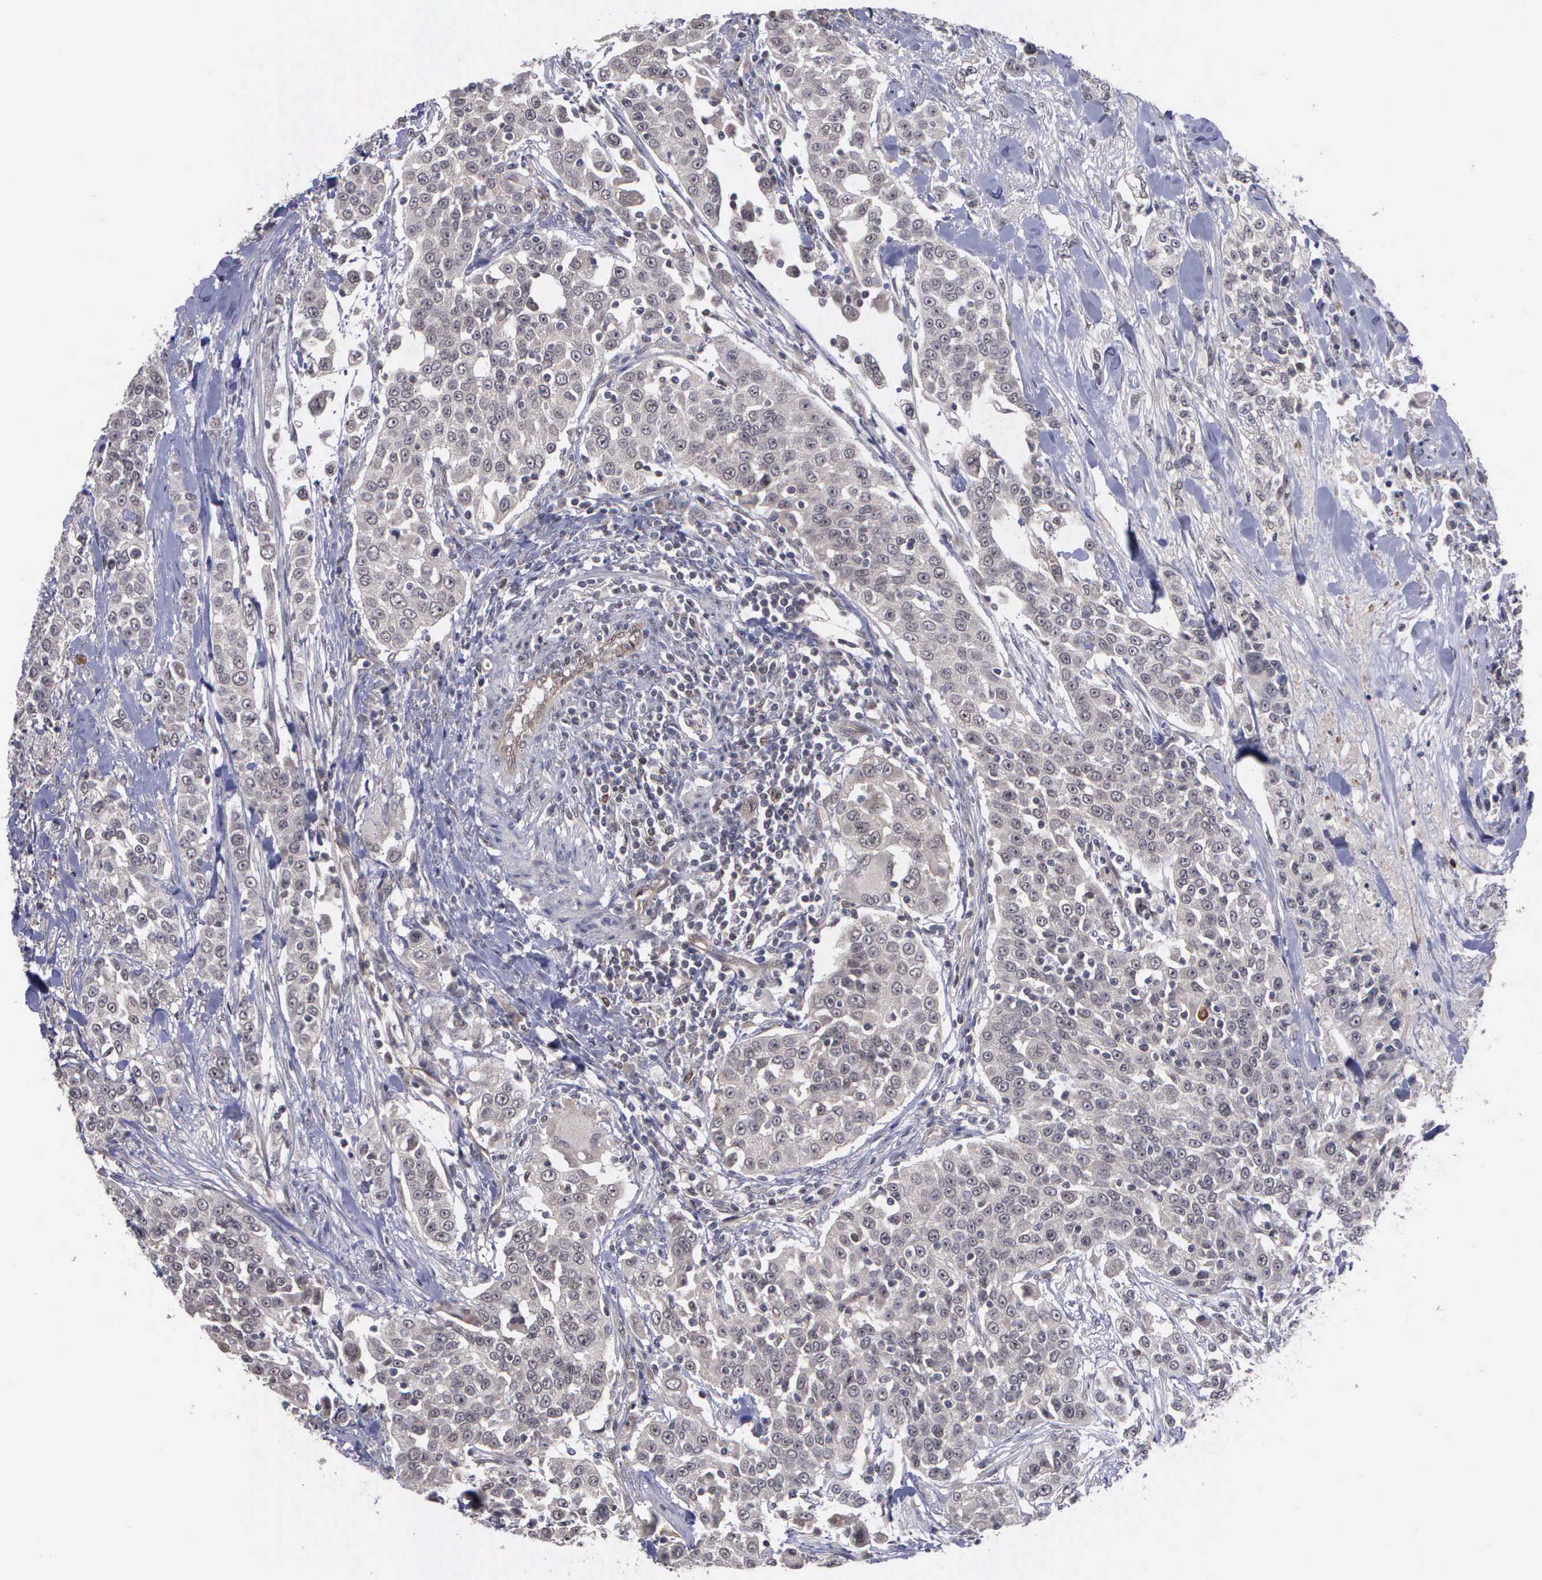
{"staining": {"intensity": "negative", "quantity": "none", "location": "none"}, "tissue": "urothelial cancer", "cell_type": "Tumor cells", "image_type": "cancer", "snomed": [{"axis": "morphology", "description": "Urothelial carcinoma, High grade"}, {"axis": "topography", "description": "Urinary bladder"}], "caption": "High magnification brightfield microscopy of urothelial cancer stained with DAB (brown) and counterstained with hematoxylin (blue): tumor cells show no significant staining.", "gene": "MAP3K9", "patient": {"sex": "female", "age": 80}}